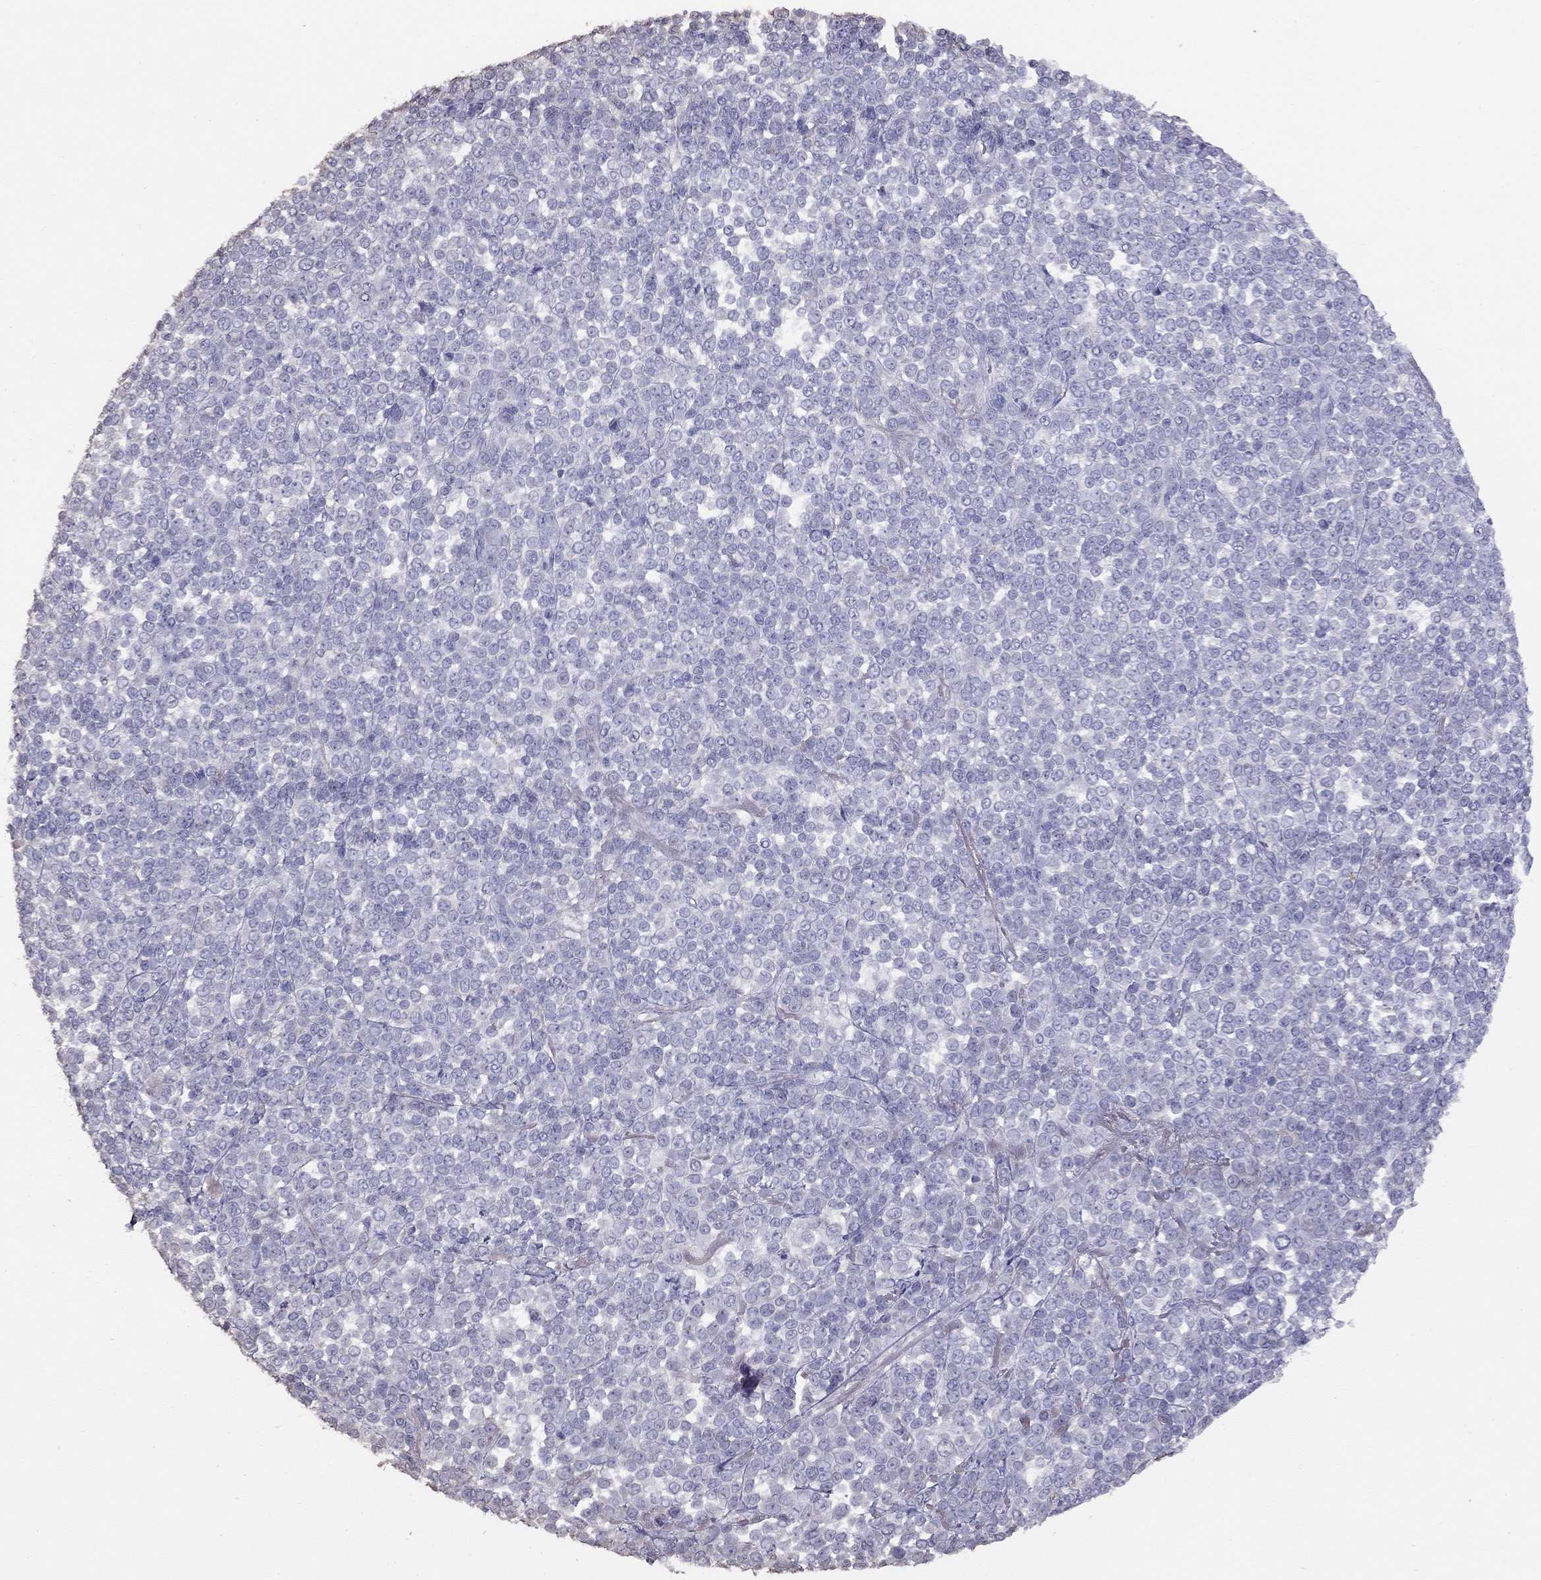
{"staining": {"intensity": "negative", "quantity": "none", "location": "none"}, "tissue": "melanoma", "cell_type": "Tumor cells", "image_type": "cancer", "snomed": [{"axis": "morphology", "description": "Malignant melanoma, NOS"}, {"axis": "topography", "description": "Skin"}], "caption": "A high-resolution histopathology image shows immunohistochemistry (IHC) staining of malignant melanoma, which exhibits no significant expression in tumor cells. (Brightfield microscopy of DAB immunohistochemistry at high magnification).", "gene": "SUN3", "patient": {"sex": "female", "age": 95}}